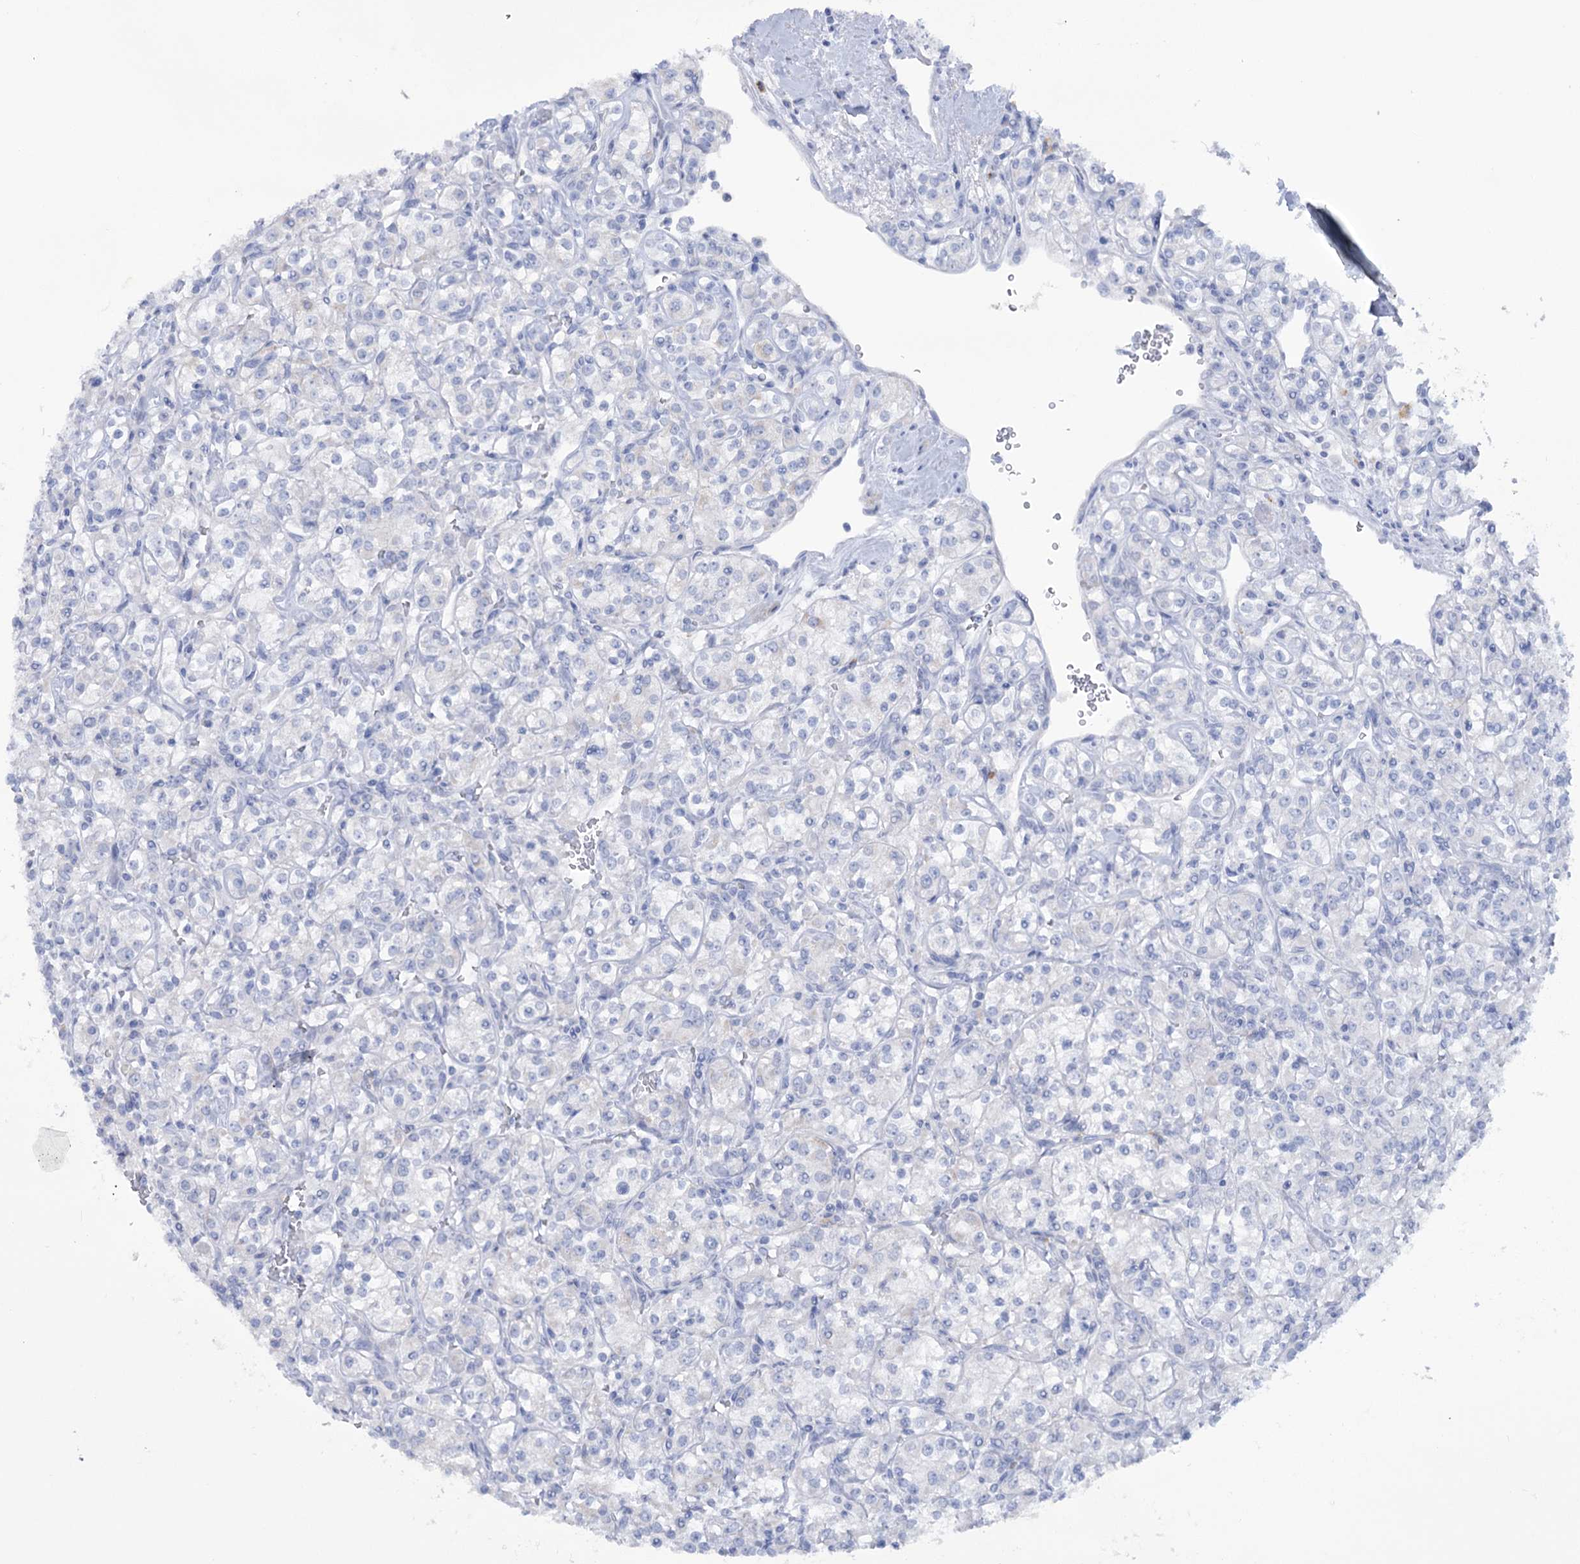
{"staining": {"intensity": "negative", "quantity": "none", "location": "none"}, "tissue": "renal cancer", "cell_type": "Tumor cells", "image_type": "cancer", "snomed": [{"axis": "morphology", "description": "Adenocarcinoma, NOS"}, {"axis": "topography", "description": "Kidney"}], "caption": "Tumor cells are negative for protein expression in human adenocarcinoma (renal). (DAB (3,3'-diaminobenzidine) immunohistochemistry (IHC) visualized using brightfield microscopy, high magnification).", "gene": "MTCH2", "patient": {"sex": "male", "age": 77}}